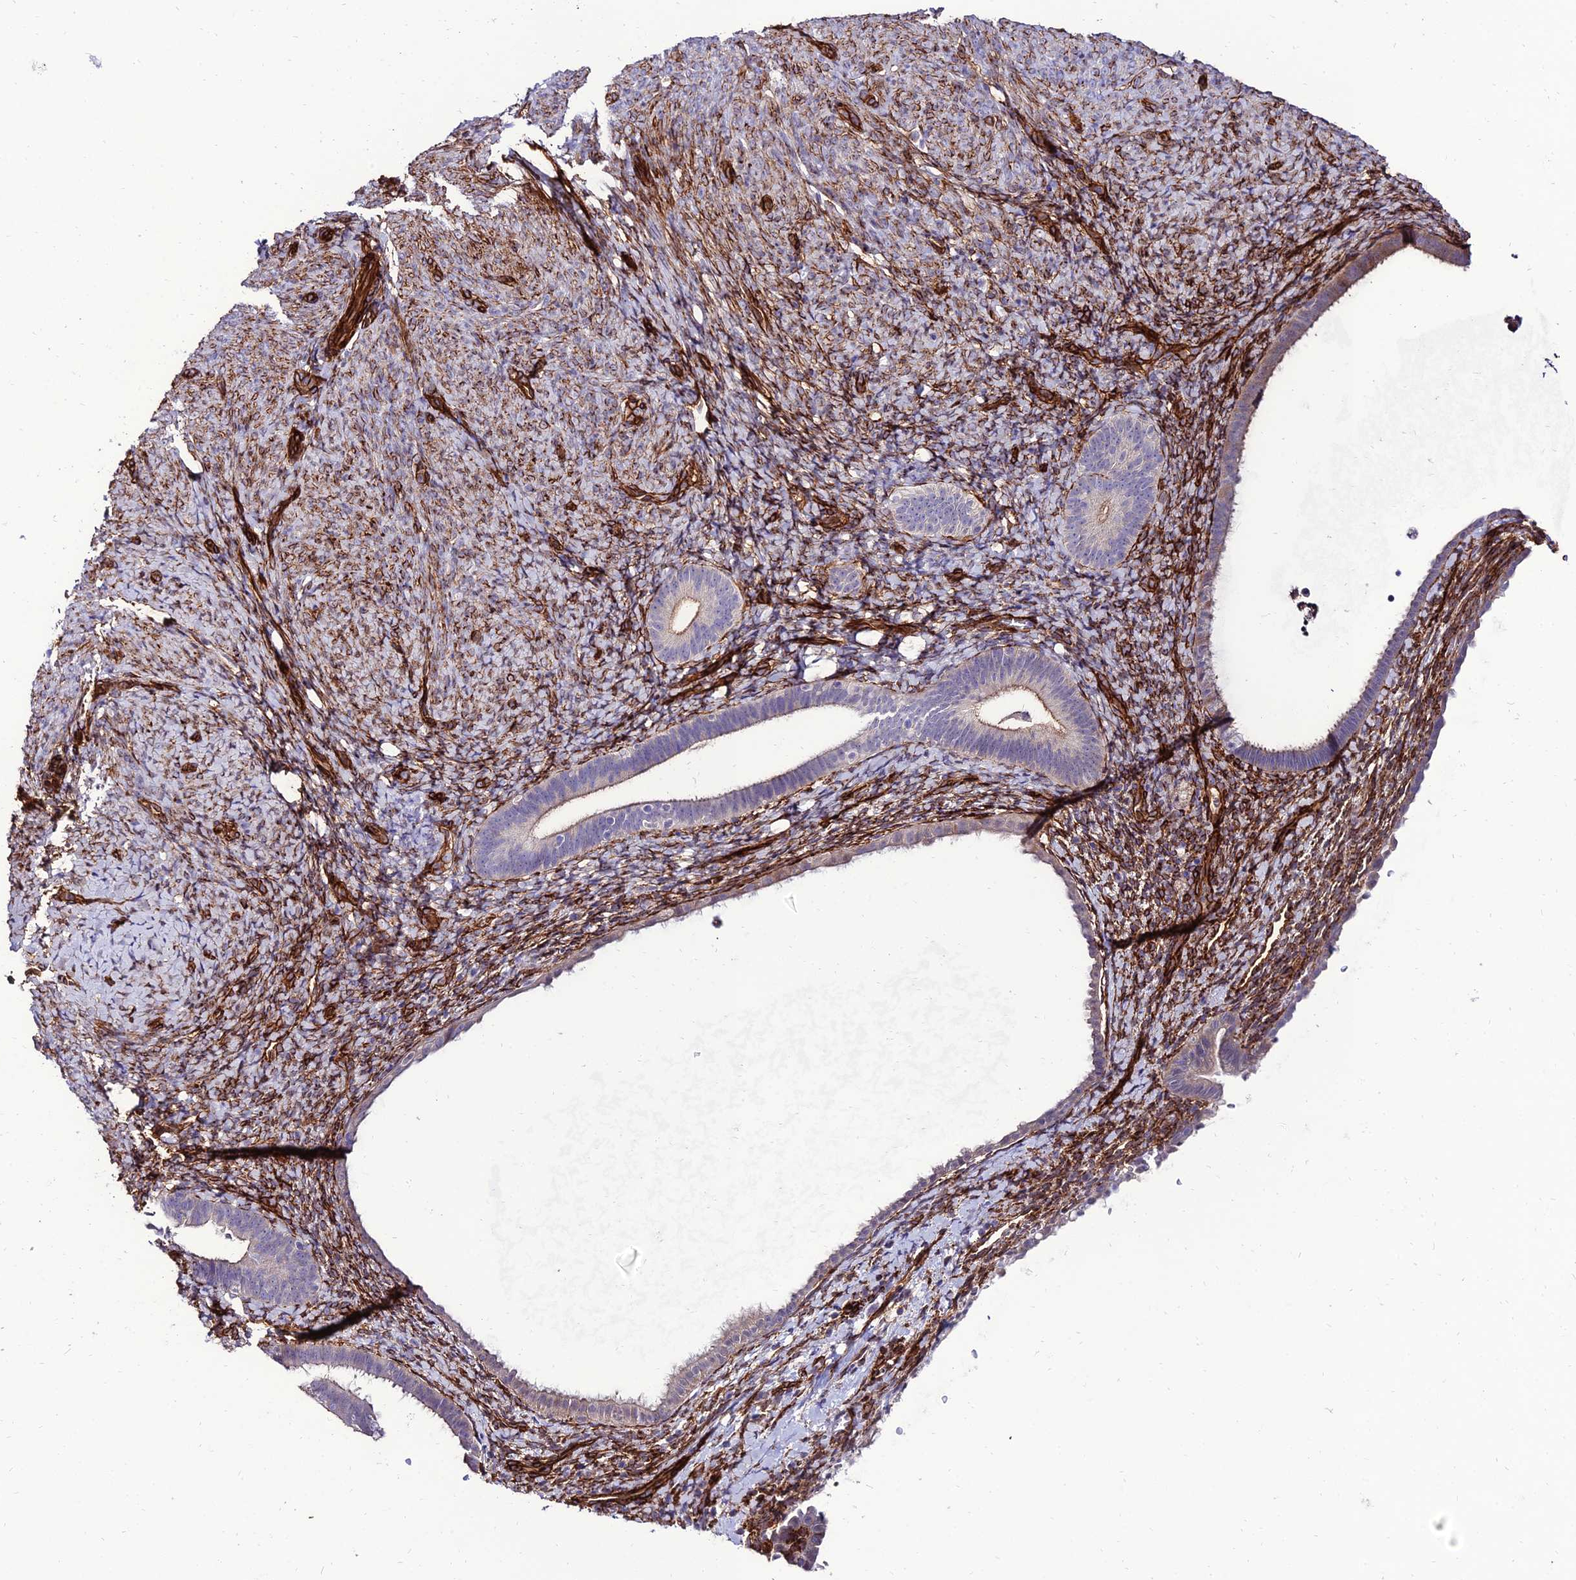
{"staining": {"intensity": "negative", "quantity": "none", "location": "none"}, "tissue": "endometrium", "cell_type": "Cells in endometrial stroma", "image_type": "normal", "snomed": [{"axis": "morphology", "description": "Normal tissue, NOS"}, {"axis": "topography", "description": "Endometrium"}], "caption": "This histopathology image is of normal endometrium stained with IHC to label a protein in brown with the nuclei are counter-stained blue. There is no expression in cells in endometrial stroma.", "gene": "ALDH3B2", "patient": {"sex": "female", "age": 65}}